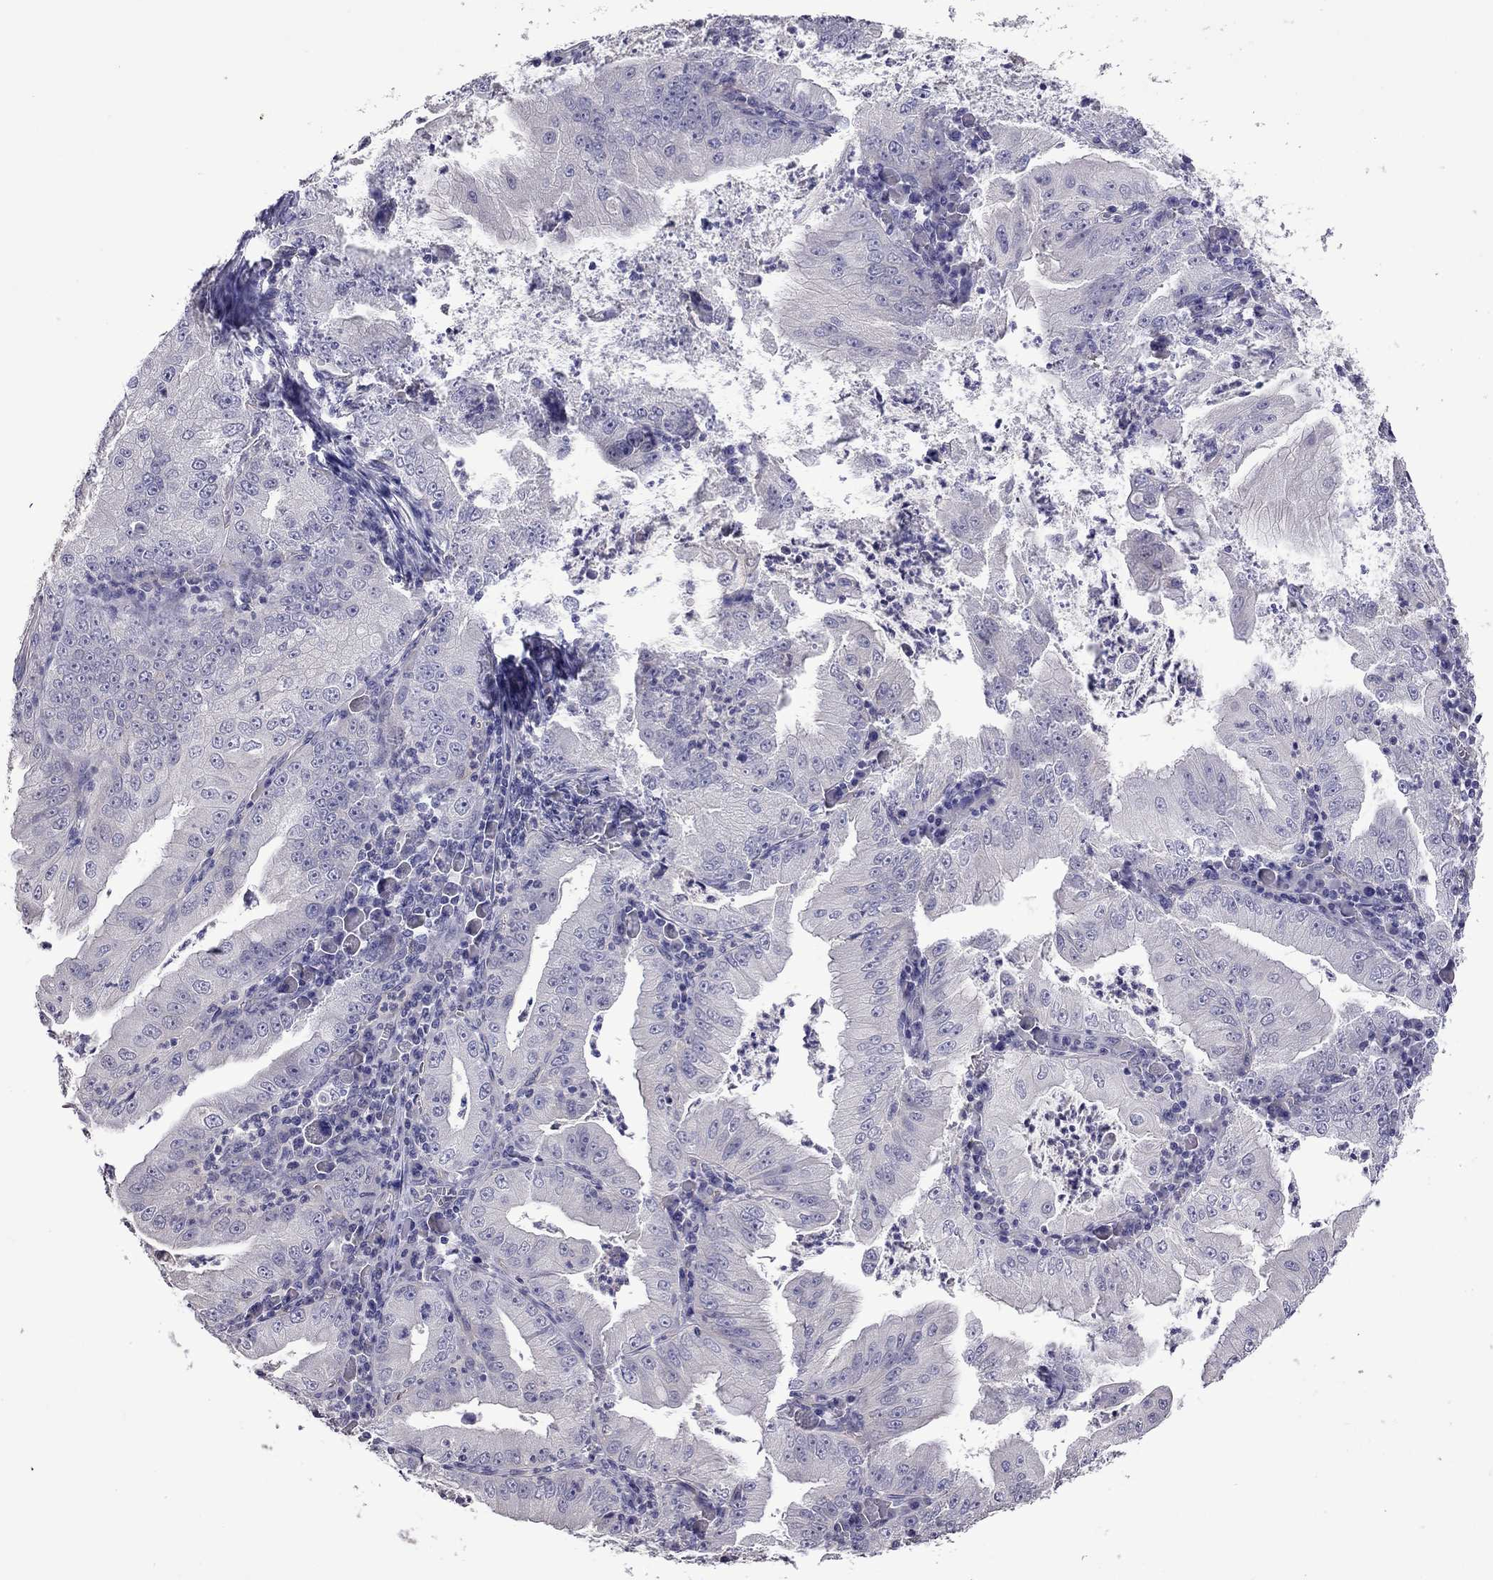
{"staining": {"intensity": "negative", "quantity": "none", "location": "none"}, "tissue": "stomach cancer", "cell_type": "Tumor cells", "image_type": "cancer", "snomed": [{"axis": "morphology", "description": "Adenocarcinoma, NOS"}, {"axis": "topography", "description": "Stomach"}], "caption": "Adenocarcinoma (stomach) was stained to show a protein in brown. There is no significant staining in tumor cells. (Brightfield microscopy of DAB (3,3'-diaminobenzidine) immunohistochemistry at high magnification).", "gene": "FEZ1", "patient": {"sex": "male", "age": 76}}